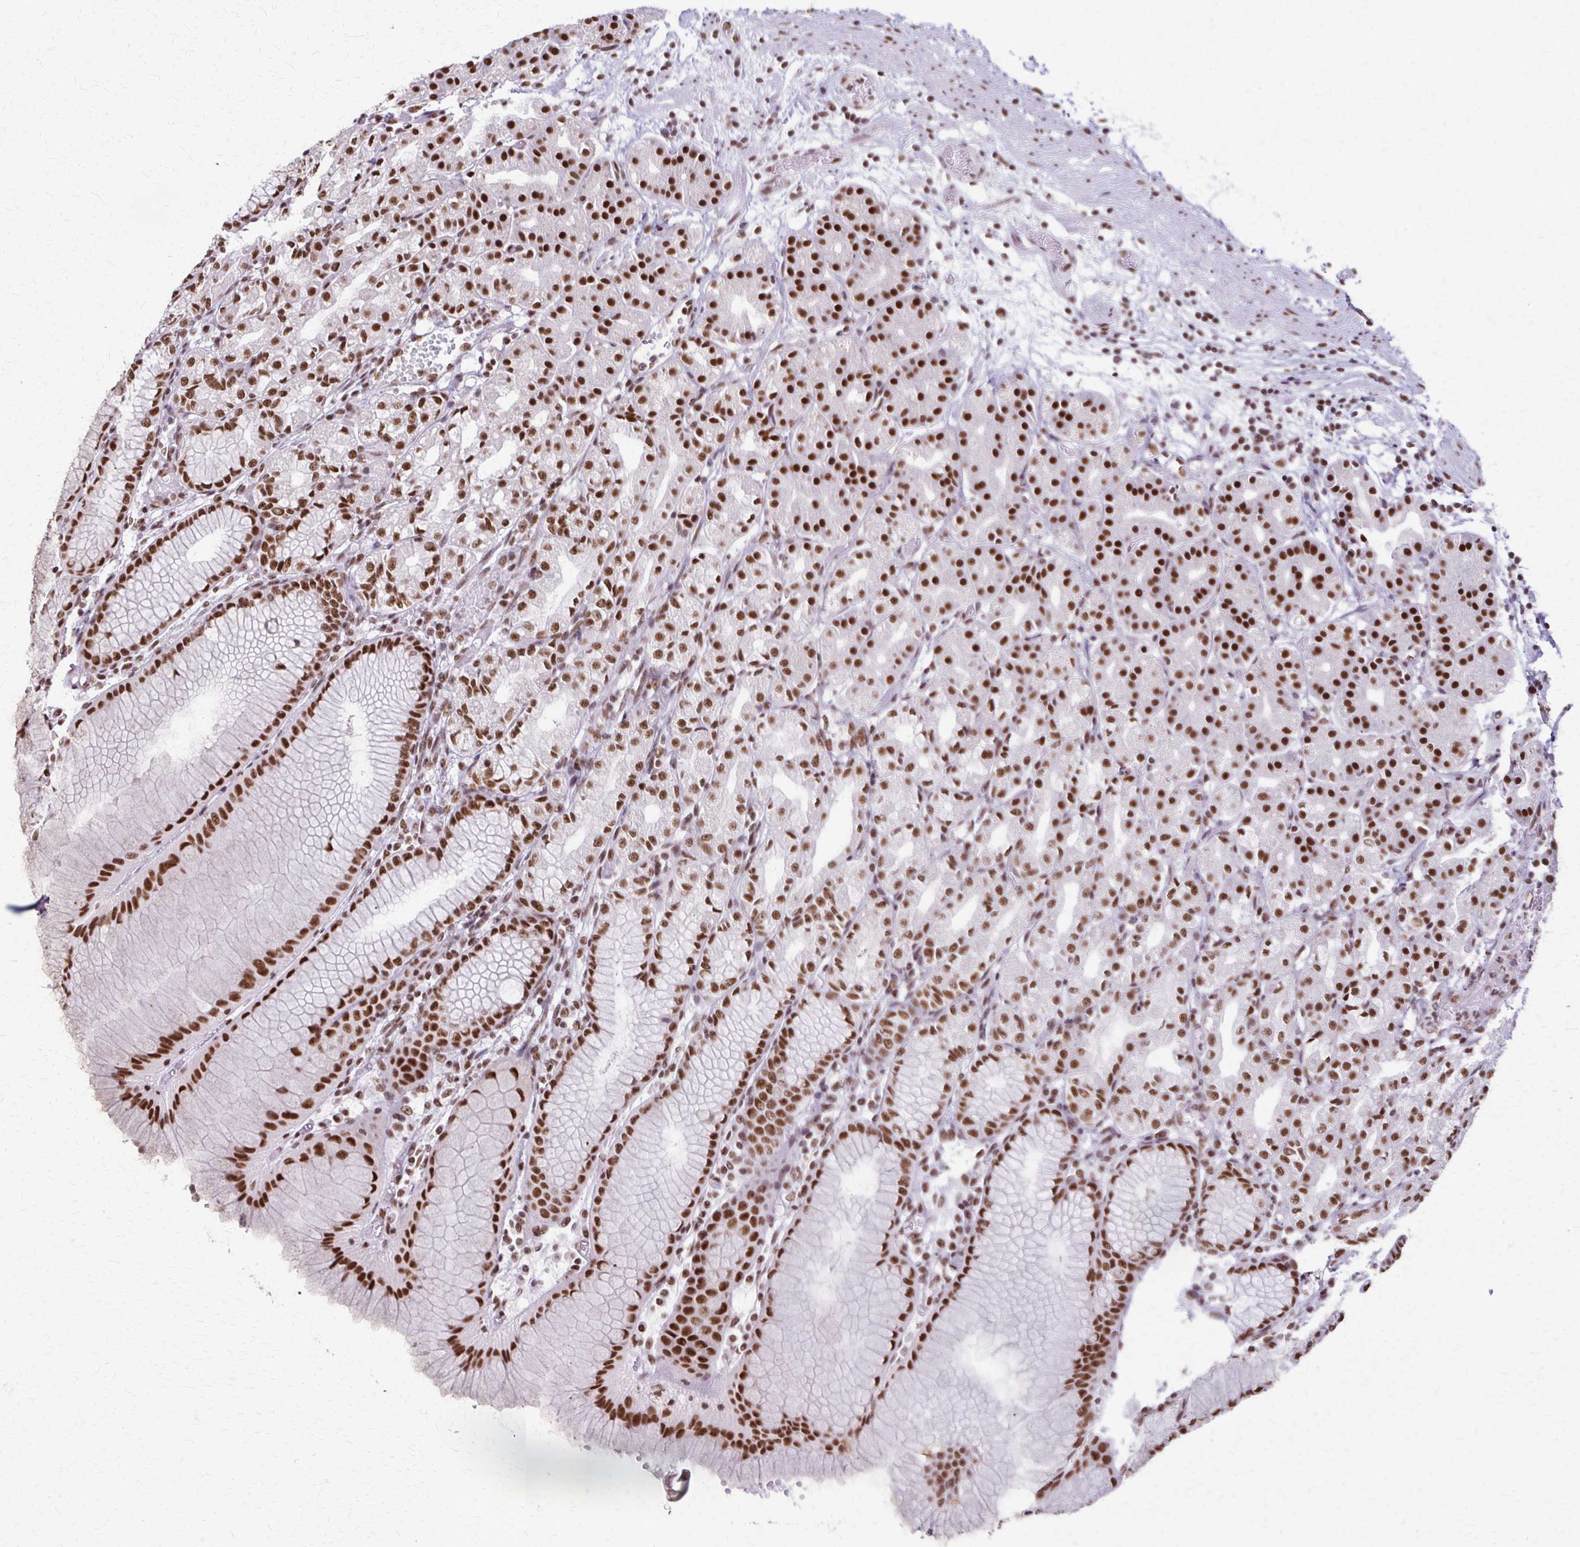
{"staining": {"intensity": "strong", "quantity": "25%-75%", "location": "nuclear"}, "tissue": "stomach", "cell_type": "Glandular cells", "image_type": "normal", "snomed": [{"axis": "morphology", "description": "Normal tissue, NOS"}, {"axis": "topography", "description": "Stomach"}], "caption": "This image exhibits immunohistochemistry (IHC) staining of benign human stomach, with high strong nuclear staining in about 25%-75% of glandular cells.", "gene": "XRCC6", "patient": {"sex": "female", "age": 57}}